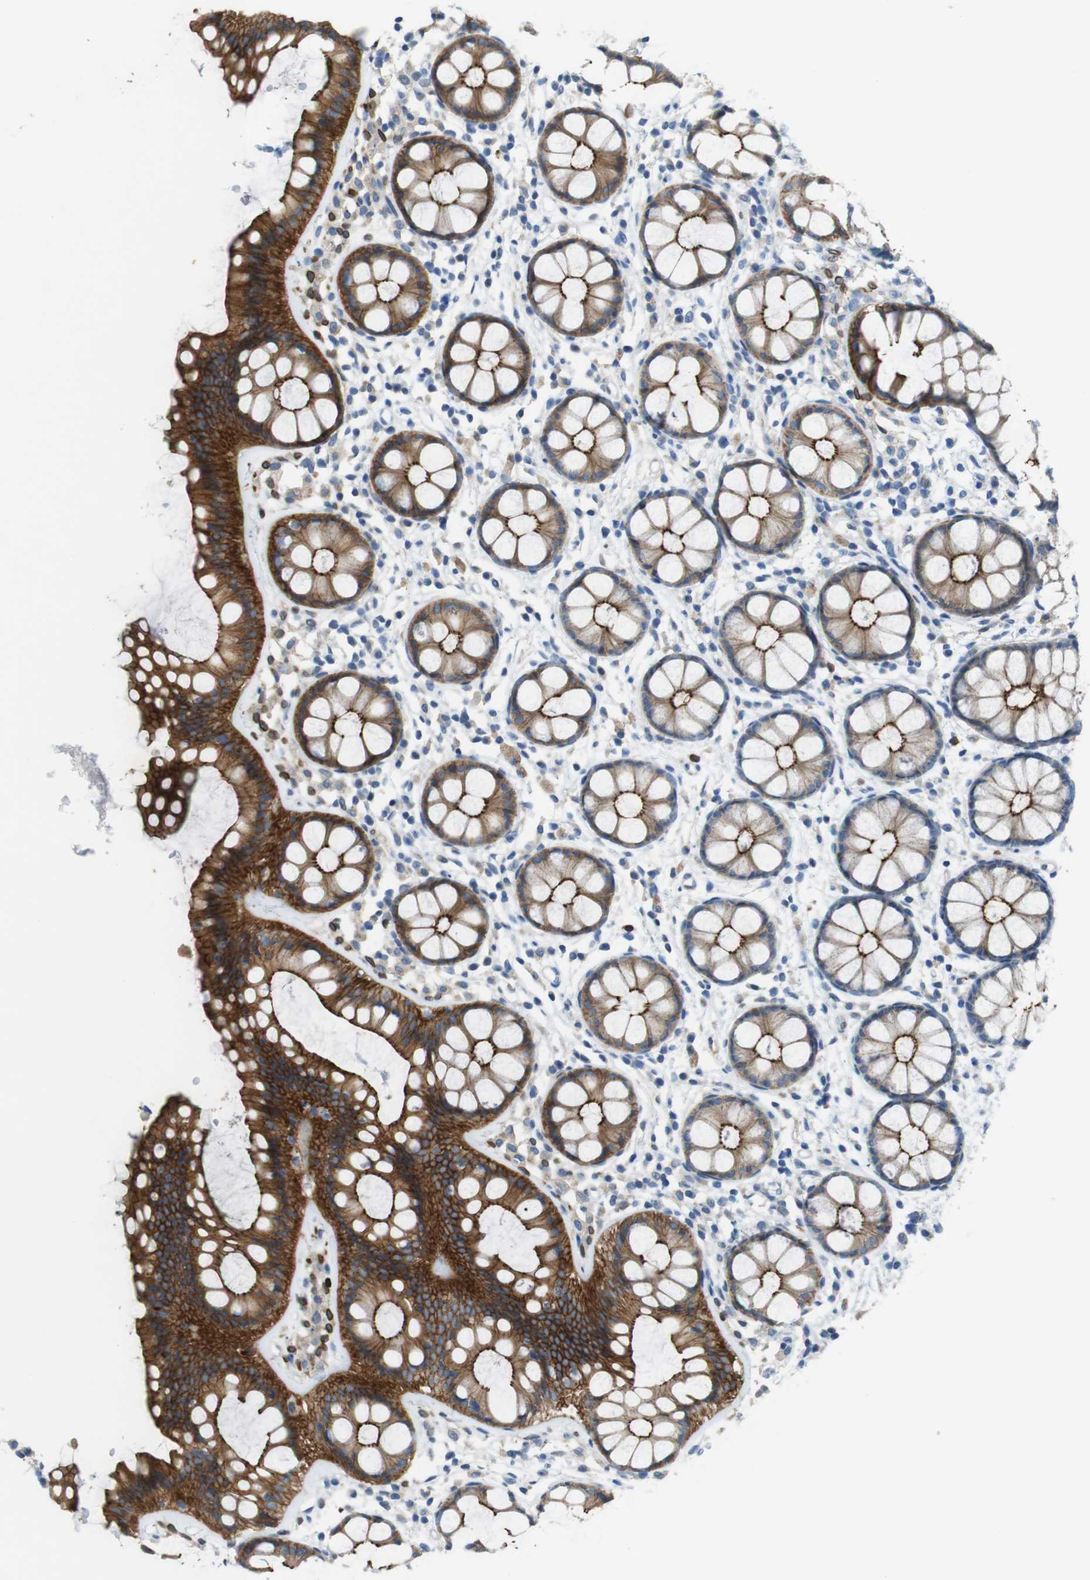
{"staining": {"intensity": "strong", "quantity": ">75%", "location": "cytoplasmic/membranous"}, "tissue": "rectum", "cell_type": "Glandular cells", "image_type": "normal", "snomed": [{"axis": "morphology", "description": "Normal tissue, NOS"}, {"axis": "topography", "description": "Rectum"}], "caption": "High-power microscopy captured an immunohistochemistry (IHC) image of benign rectum, revealing strong cytoplasmic/membranous staining in about >75% of glandular cells. (DAB (3,3'-diaminobenzidine) = brown stain, brightfield microscopy at high magnification).", "gene": "TJP3", "patient": {"sex": "female", "age": 66}}